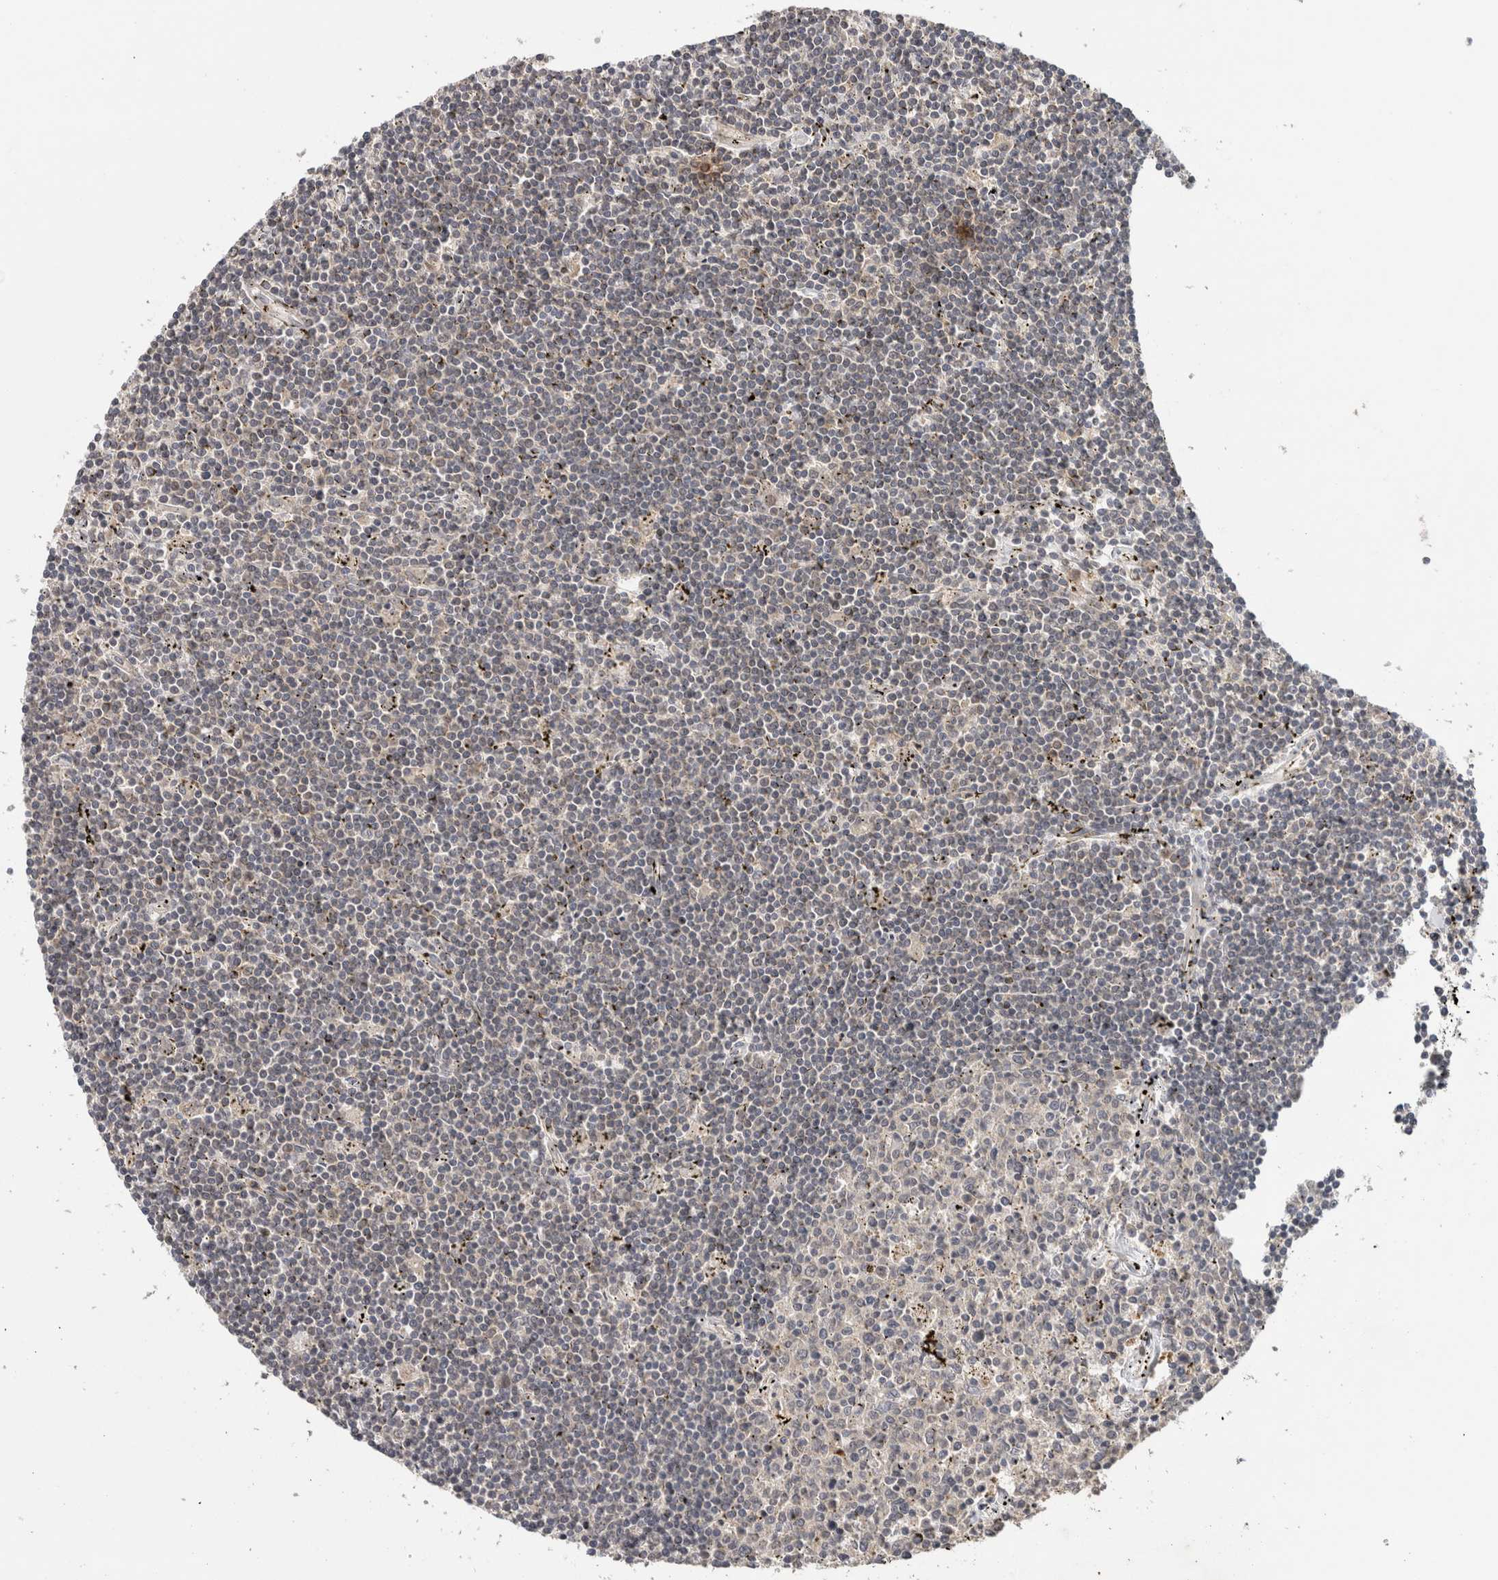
{"staining": {"intensity": "negative", "quantity": "none", "location": "none"}, "tissue": "lymphoma", "cell_type": "Tumor cells", "image_type": "cancer", "snomed": [{"axis": "morphology", "description": "Malignant lymphoma, non-Hodgkin's type, Low grade"}, {"axis": "topography", "description": "Spleen"}], "caption": "Immunohistochemical staining of lymphoma exhibits no significant positivity in tumor cells. The staining is performed using DAB brown chromogen with nuclei counter-stained in using hematoxylin.", "gene": "HMOX2", "patient": {"sex": "male", "age": 76}}